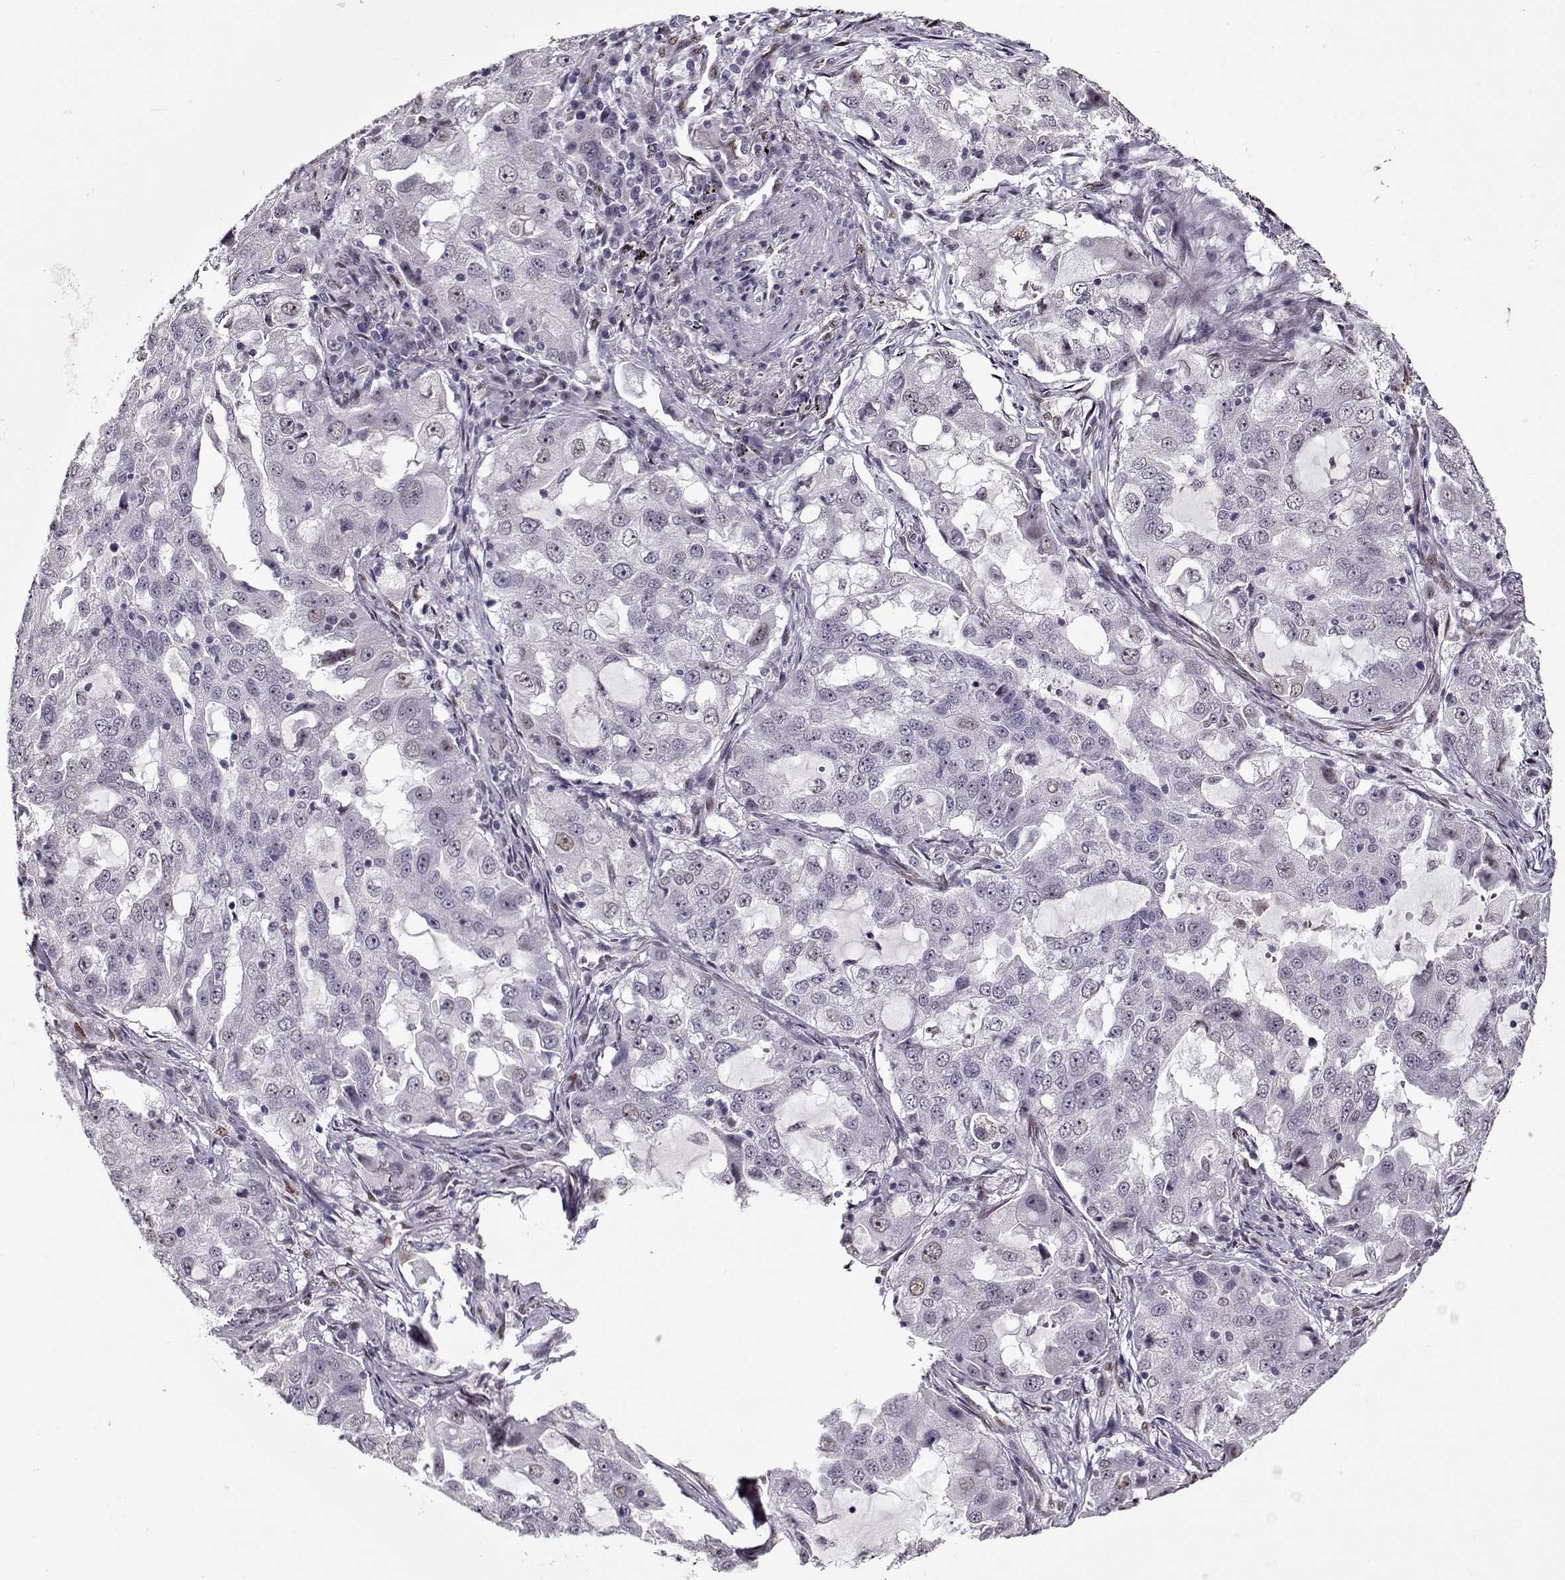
{"staining": {"intensity": "negative", "quantity": "none", "location": "none"}, "tissue": "lung cancer", "cell_type": "Tumor cells", "image_type": "cancer", "snomed": [{"axis": "morphology", "description": "Adenocarcinoma, NOS"}, {"axis": "topography", "description": "Lung"}], "caption": "Lung adenocarcinoma was stained to show a protein in brown. There is no significant expression in tumor cells. The staining was performed using DAB (3,3'-diaminobenzidine) to visualize the protein expression in brown, while the nuclei were stained in blue with hematoxylin (Magnification: 20x).", "gene": "PRMT8", "patient": {"sex": "female", "age": 61}}